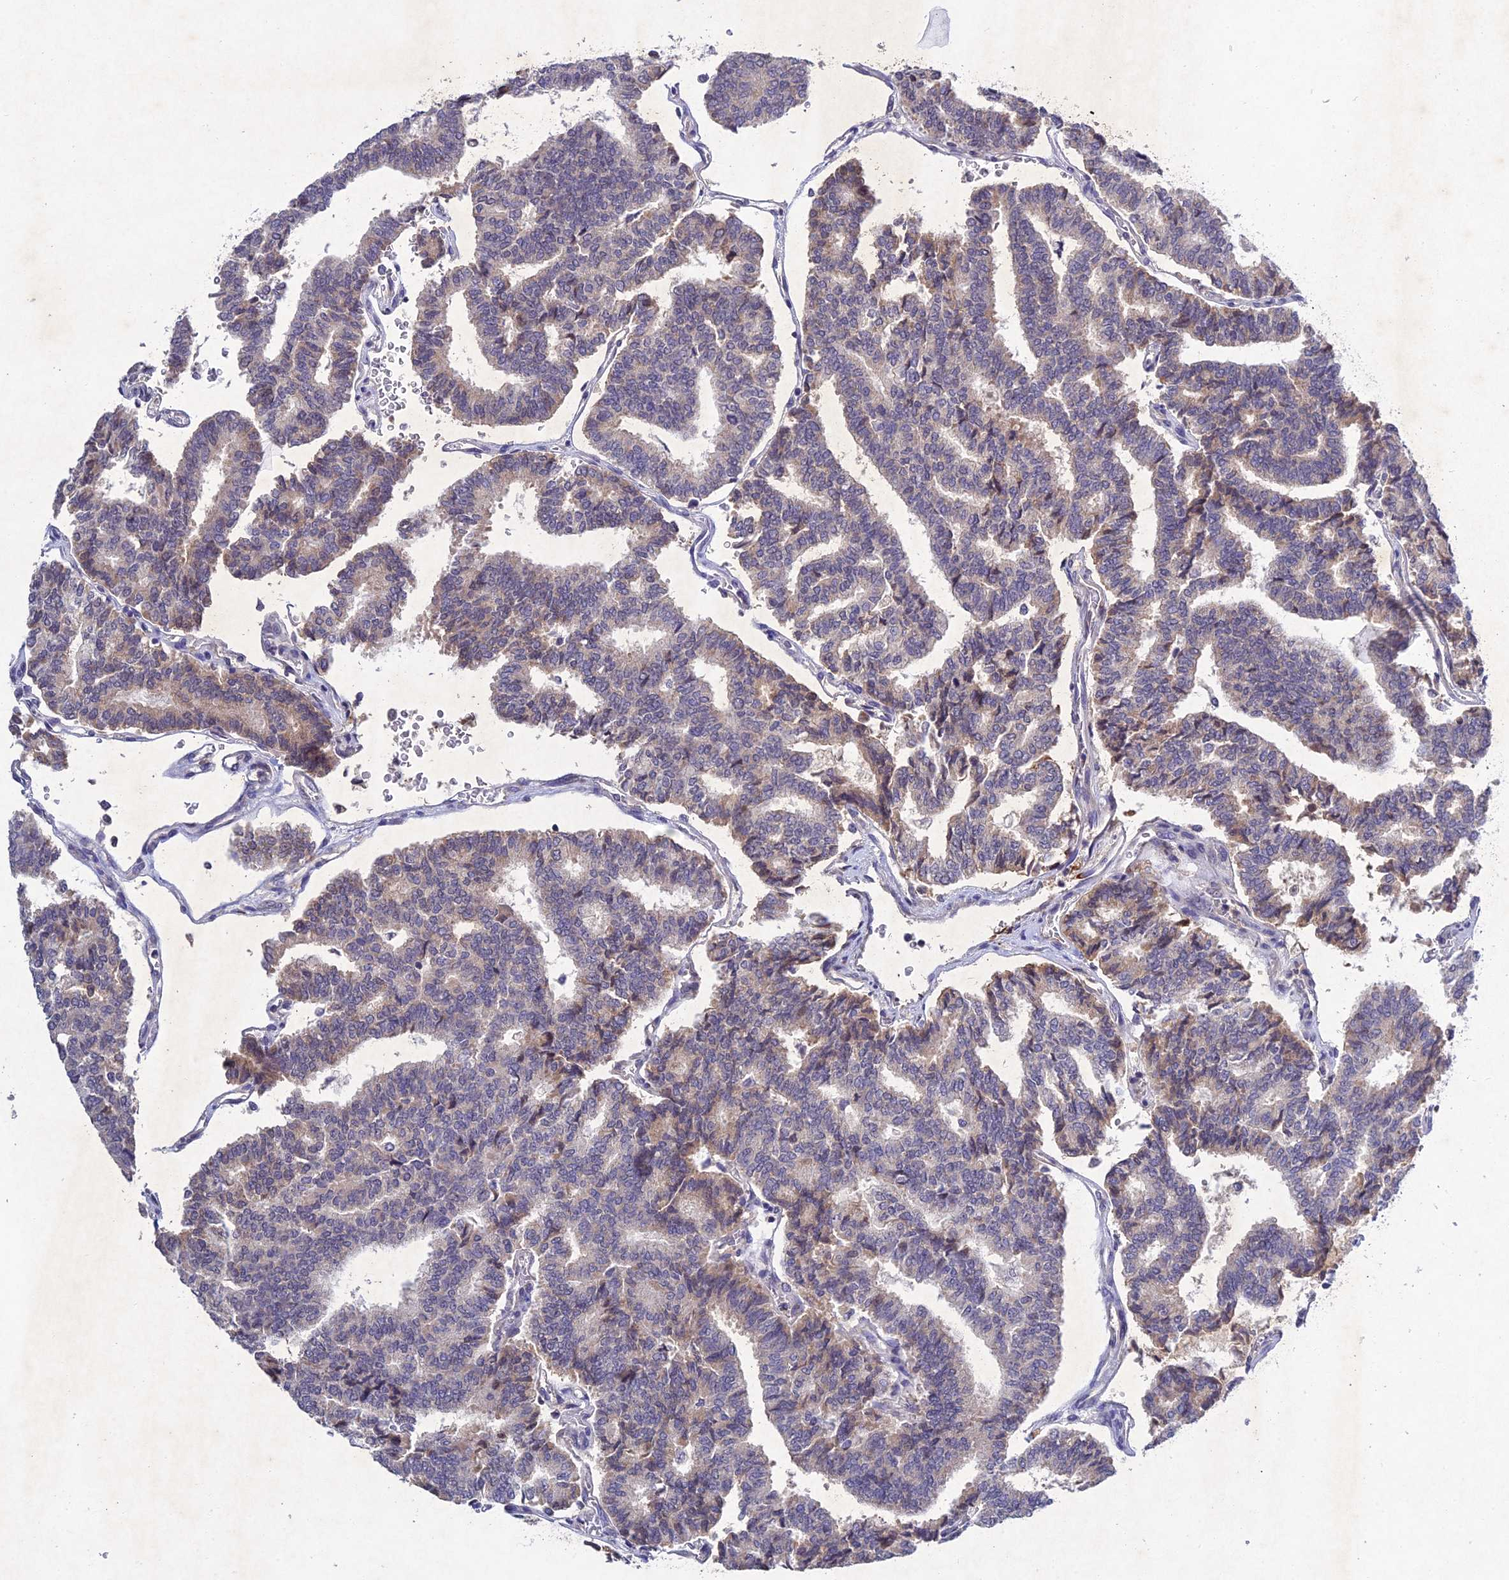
{"staining": {"intensity": "weak", "quantity": "<25%", "location": "cytoplasmic/membranous"}, "tissue": "thyroid cancer", "cell_type": "Tumor cells", "image_type": "cancer", "snomed": [{"axis": "morphology", "description": "Papillary adenocarcinoma, NOS"}, {"axis": "topography", "description": "Thyroid gland"}], "caption": "This micrograph is of thyroid cancer stained with immunohistochemistry (IHC) to label a protein in brown with the nuclei are counter-stained blue. There is no staining in tumor cells. (DAB IHC visualized using brightfield microscopy, high magnification).", "gene": "CHST5", "patient": {"sex": "female", "age": 35}}